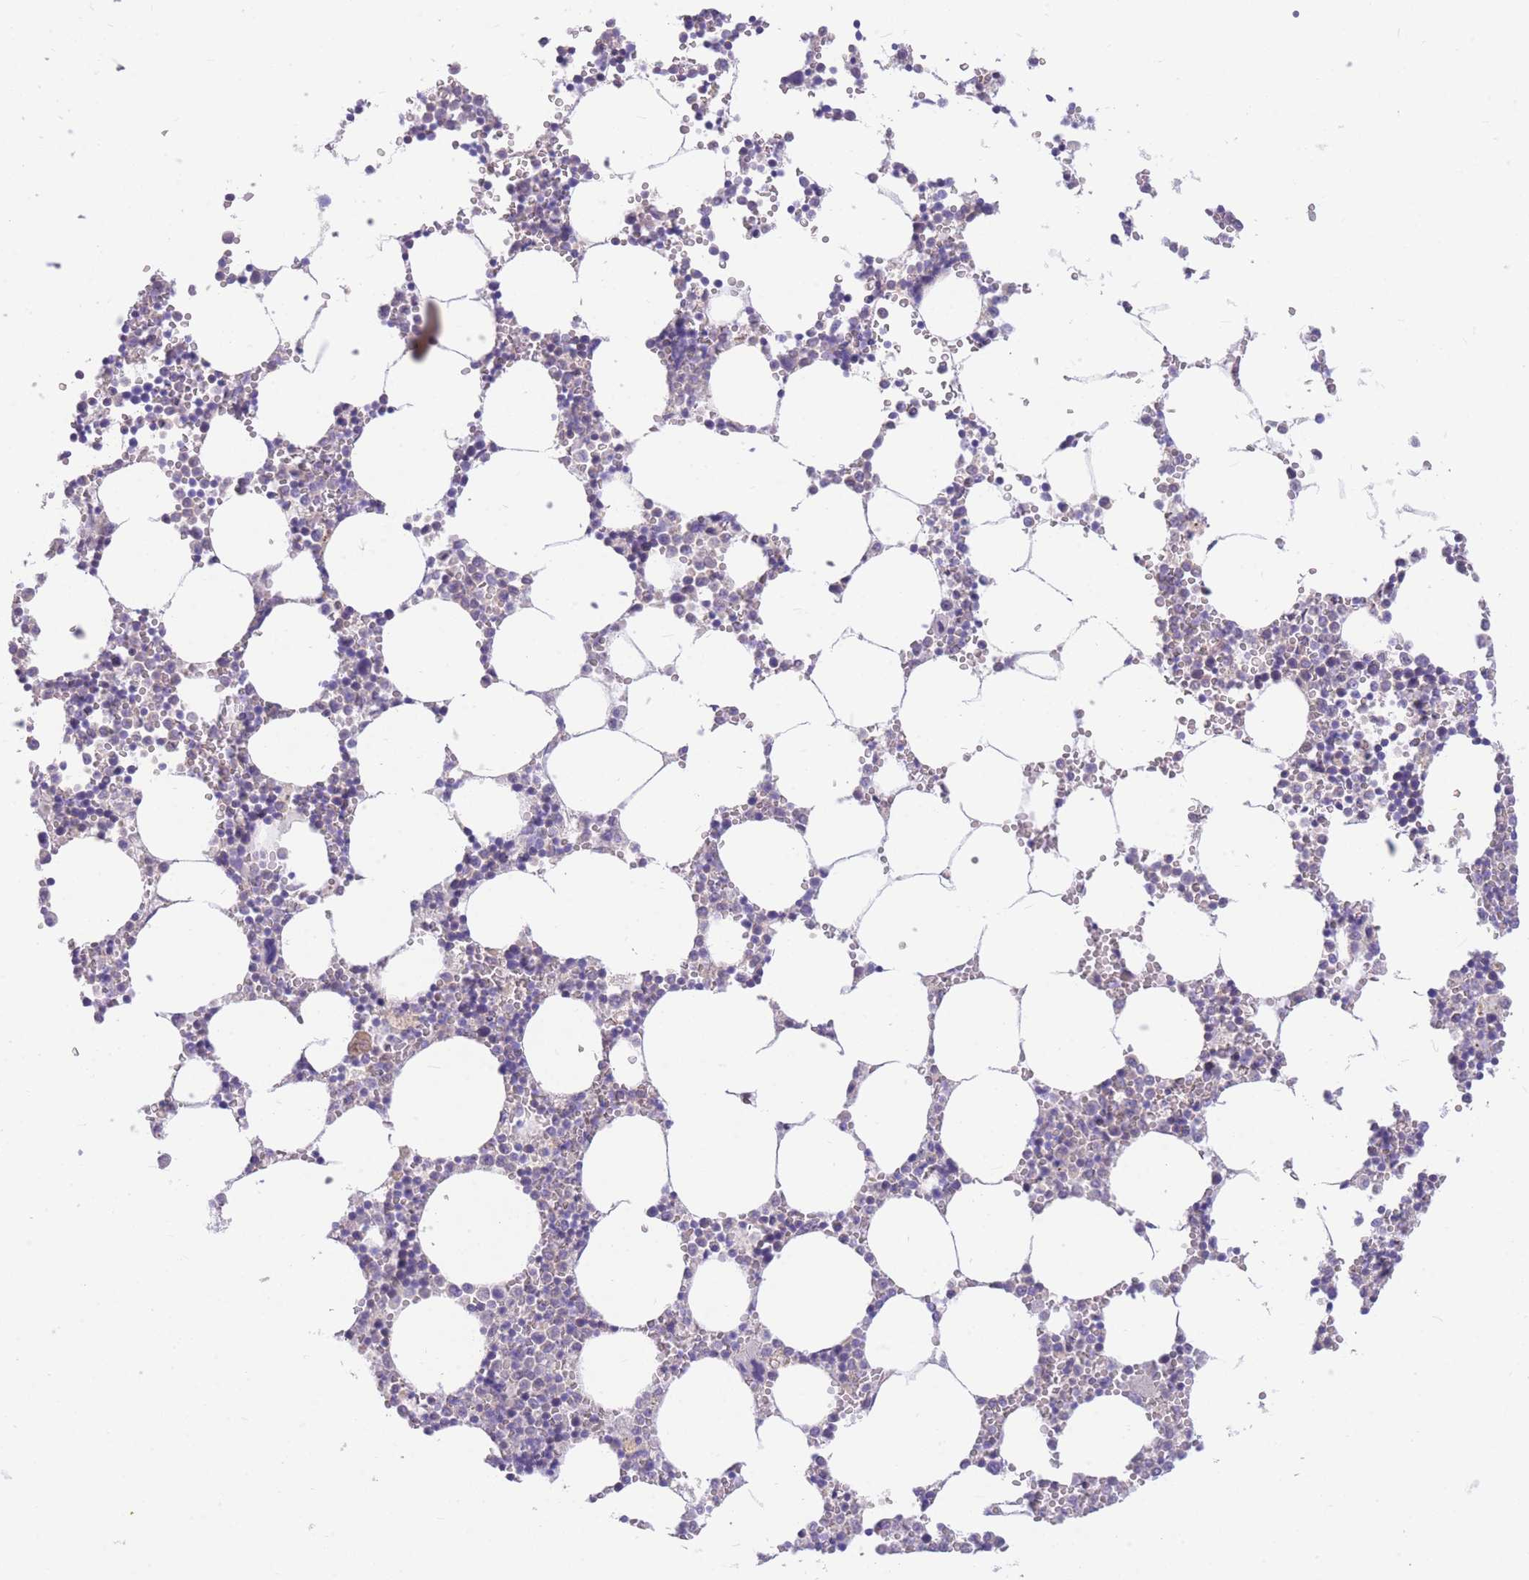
{"staining": {"intensity": "moderate", "quantity": "<25%", "location": "cytoplasmic/membranous"}, "tissue": "bone marrow", "cell_type": "Hematopoietic cells", "image_type": "normal", "snomed": [{"axis": "morphology", "description": "Normal tissue, NOS"}, {"axis": "topography", "description": "Bone marrow"}], "caption": "Moderate cytoplasmic/membranous staining is seen in about <25% of hematopoietic cells in normal bone marrow.", "gene": "SHCBP1", "patient": {"sex": "female", "age": 64}}